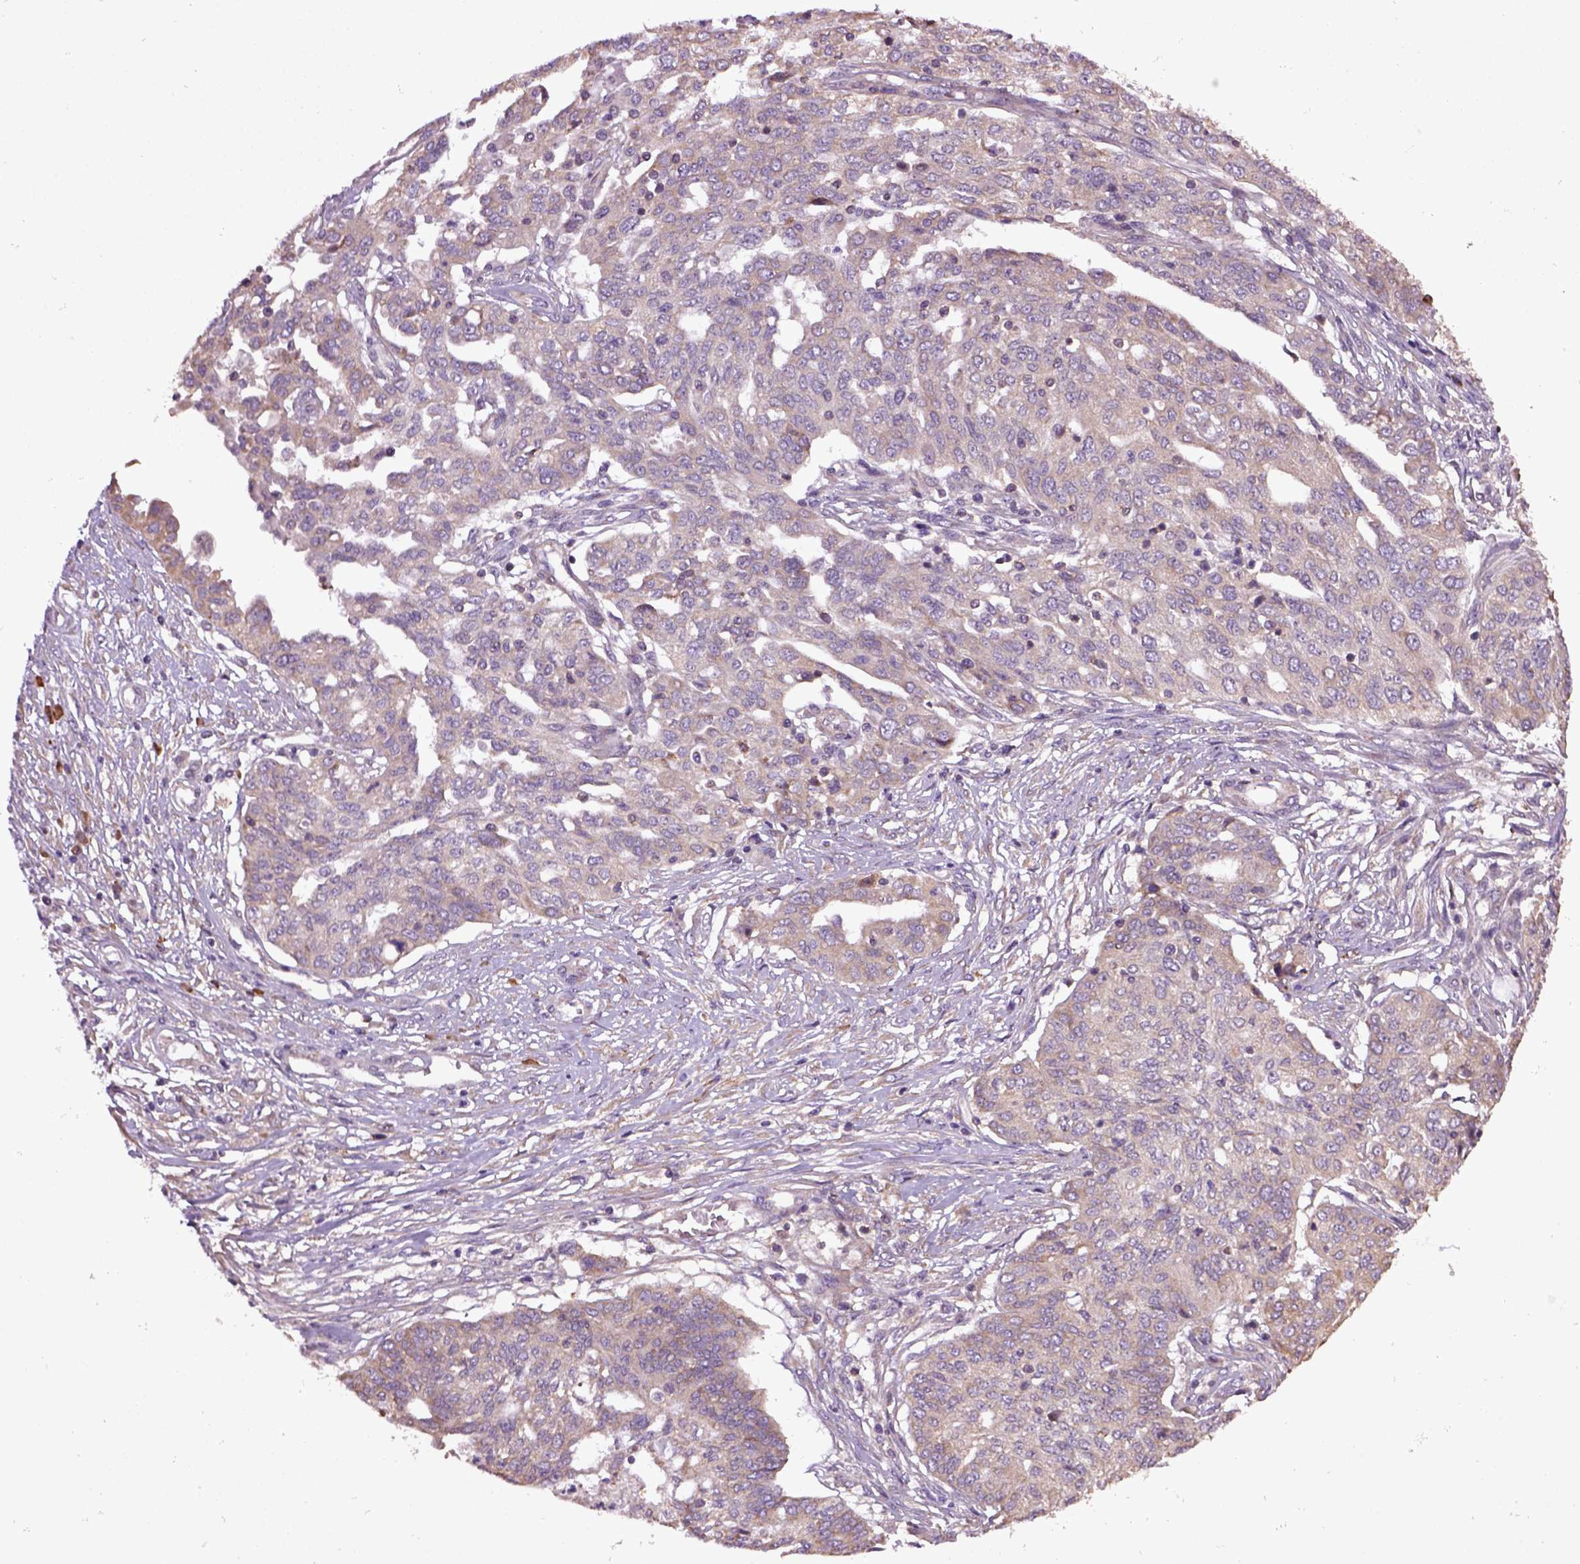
{"staining": {"intensity": "negative", "quantity": "none", "location": "none"}, "tissue": "ovarian cancer", "cell_type": "Tumor cells", "image_type": "cancer", "snomed": [{"axis": "morphology", "description": "Cystadenocarcinoma, serous, NOS"}, {"axis": "topography", "description": "Ovary"}], "caption": "This is a photomicrograph of IHC staining of ovarian cancer (serous cystadenocarcinoma), which shows no expression in tumor cells.", "gene": "TPRG1", "patient": {"sex": "female", "age": 67}}